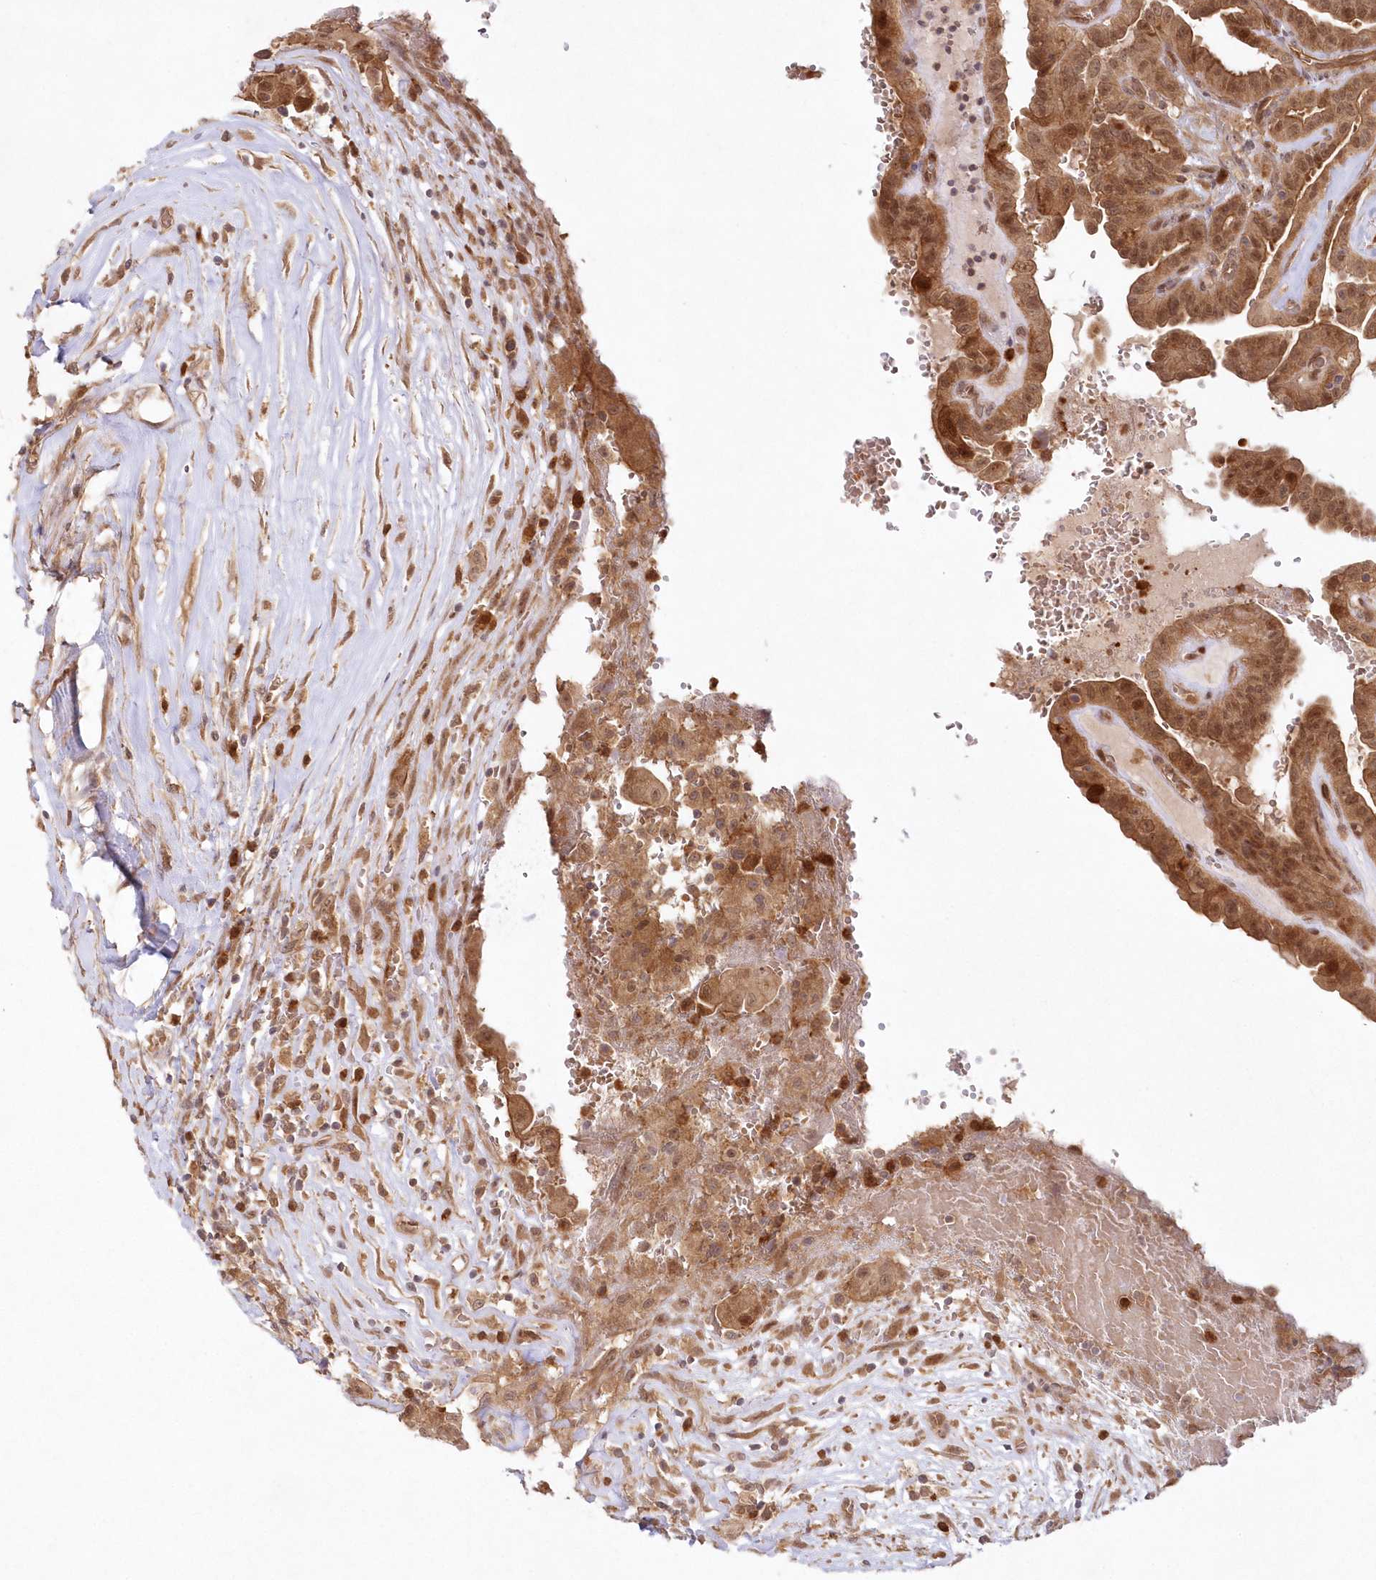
{"staining": {"intensity": "strong", "quantity": ">75%", "location": "cytoplasmic/membranous,nuclear"}, "tissue": "thyroid cancer", "cell_type": "Tumor cells", "image_type": "cancer", "snomed": [{"axis": "morphology", "description": "Papillary adenocarcinoma, NOS"}, {"axis": "topography", "description": "Thyroid gland"}], "caption": "Thyroid cancer stained for a protein (brown) shows strong cytoplasmic/membranous and nuclear positive expression in about >75% of tumor cells.", "gene": "GBE1", "patient": {"sex": "male", "age": 77}}